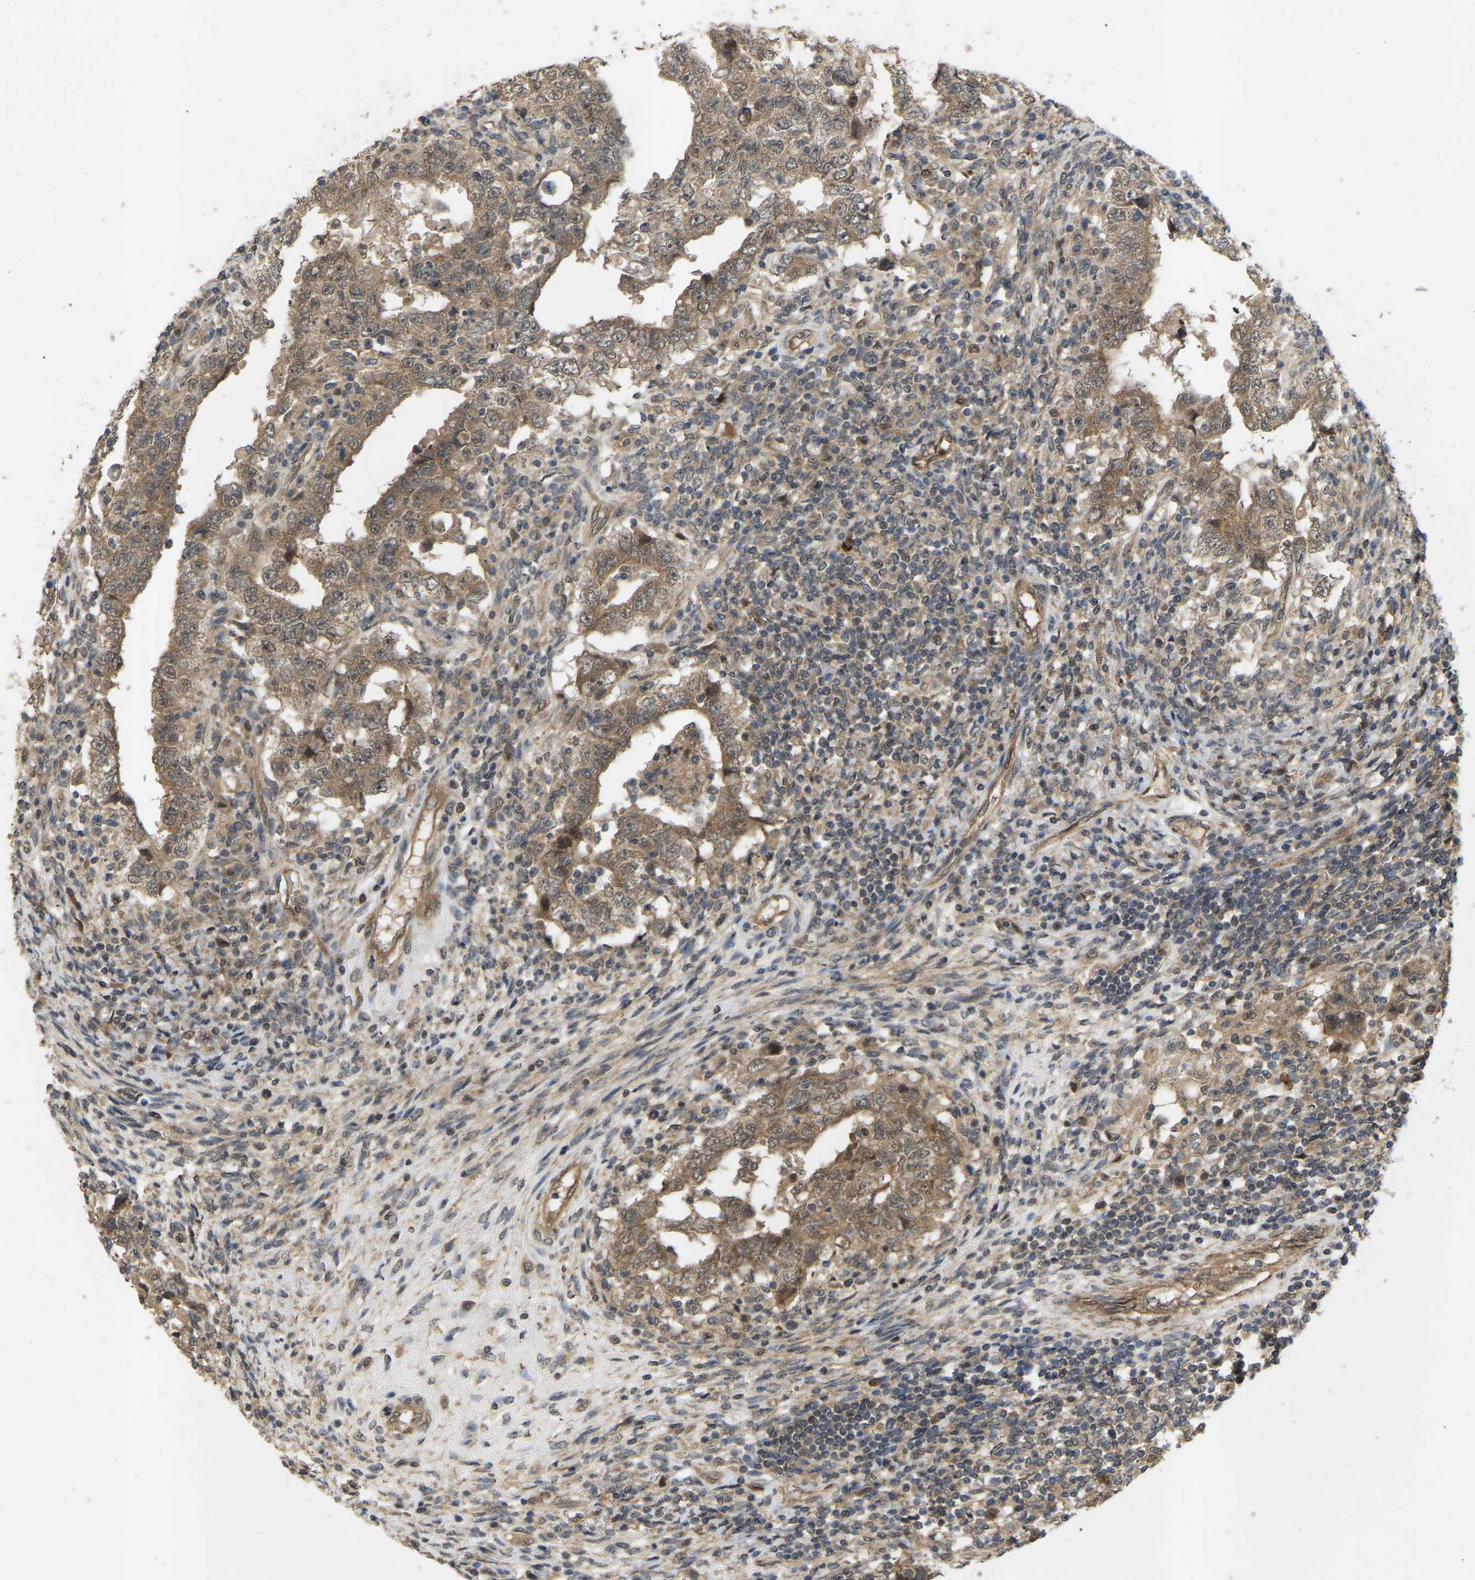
{"staining": {"intensity": "moderate", "quantity": ">75%", "location": "cytoplasmic/membranous"}, "tissue": "testis cancer", "cell_type": "Tumor cells", "image_type": "cancer", "snomed": [{"axis": "morphology", "description": "Carcinoma, Embryonal, NOS"}, {"axis": "topography", "description": "Testis"}], "caption": "There is medium levels of moderate cytoplasmic/membranous positivity in tumor cells of testis embryonal carcinoma, as demonstrated by immunohistochemical staining (brown color).", "gene": "LIMK2", "patient": {"sex": "male", "age": 26}}